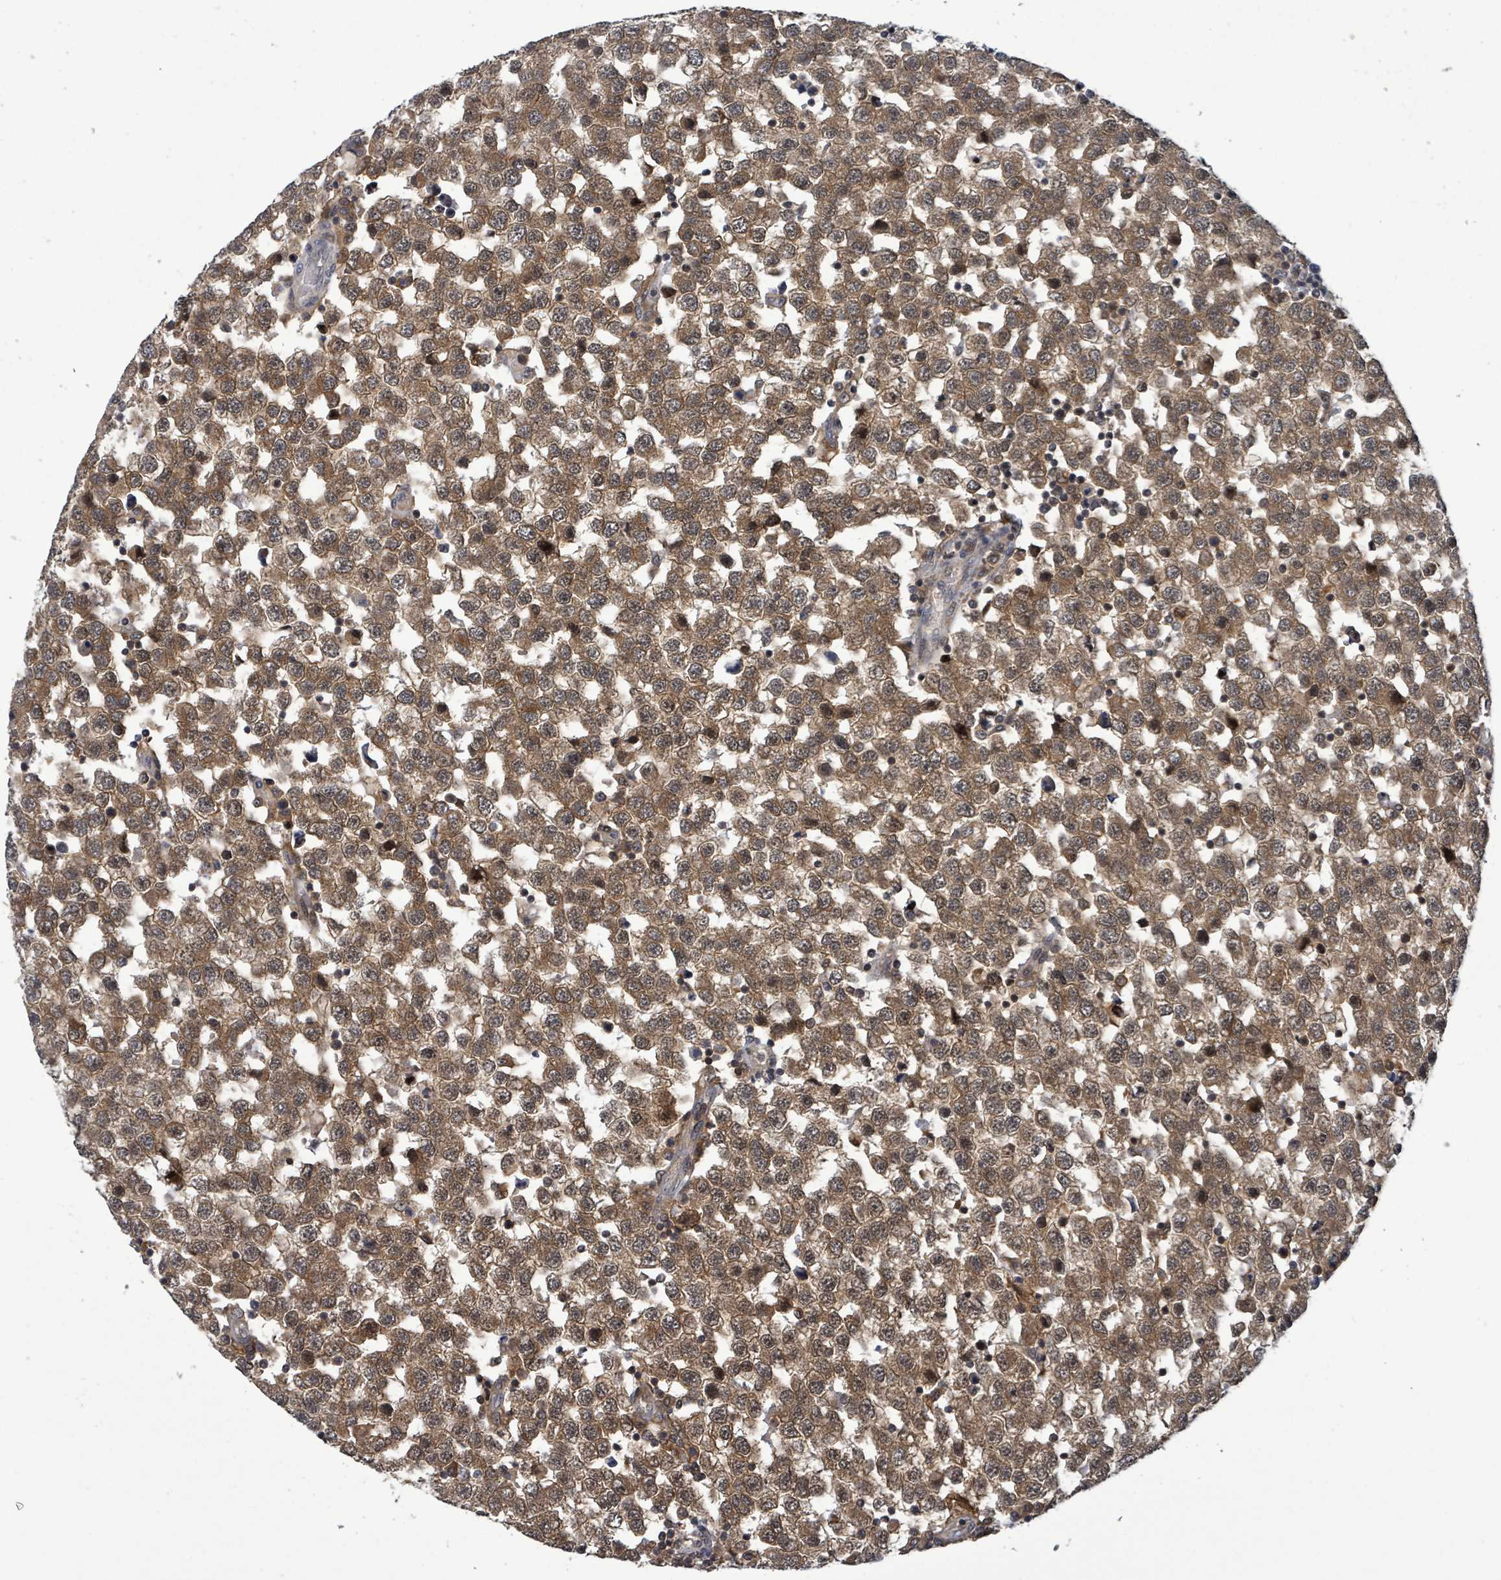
{"staining": {"intensity": "moderate", "quantity": ">75%", "location": "cytoplasmic/membranous"}, "tissue": "testis cancer", "cell_type": "Tumor cells", "image_type": "cancer", "snomed": [{"axis": "morphology", "description": "Seminoma, NOS"}, {"axis": "topography", "description": "Testis"}], "caption": "Protein expression analysis of seminoma (testis) reveals moderate cytoplasmic/membranous staining in about >75% of tumor cells. The protein is shown in brown color, while the nuclei are stained blue.", "gene": "FBXO6", "patient": {"sex": "male", "age": 34}}